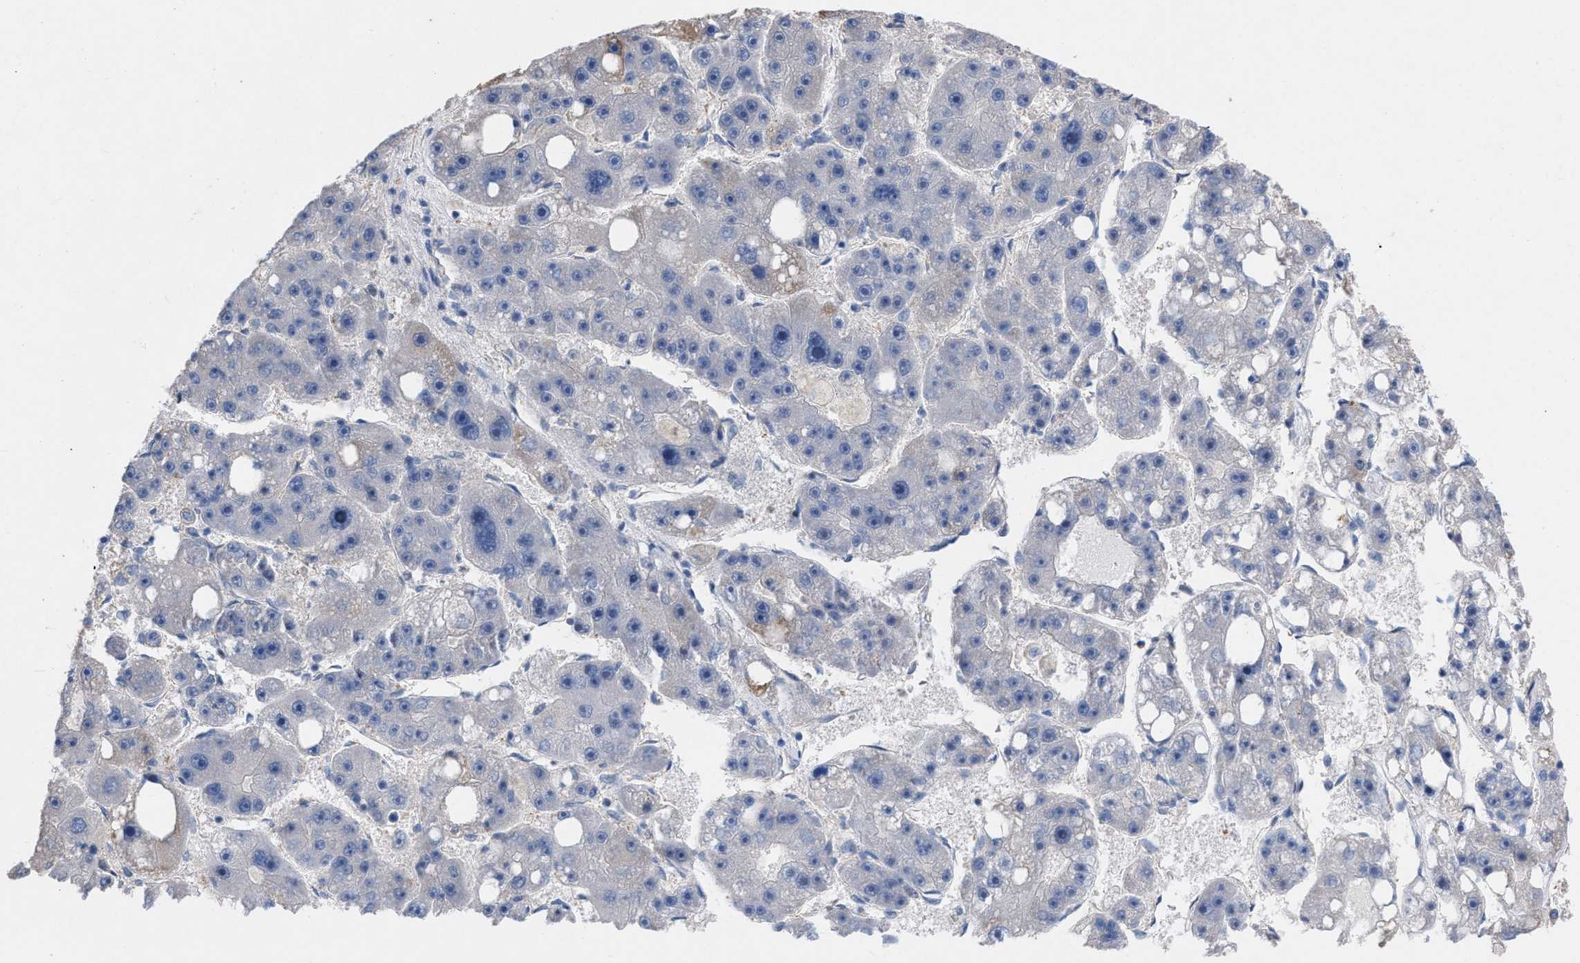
{"staining": {"intensity": "negative", "quantity": "none", "location": "none"}, "tissue": "liver cancer", "cell_type": "Tumor cells", "image_type": "cancer", "snomed": [{"axis": "morphology", "description": "Carcinoma, Hepatocellular, NOS"}, {"axis": "topography", "description": "Liver"}], "caption": "Human liver cancer stained for a protein using IHC exhibits no expression in tumor cells.", "gene": "TMEM131", "patient": {"sex": "female", "age": 61}}